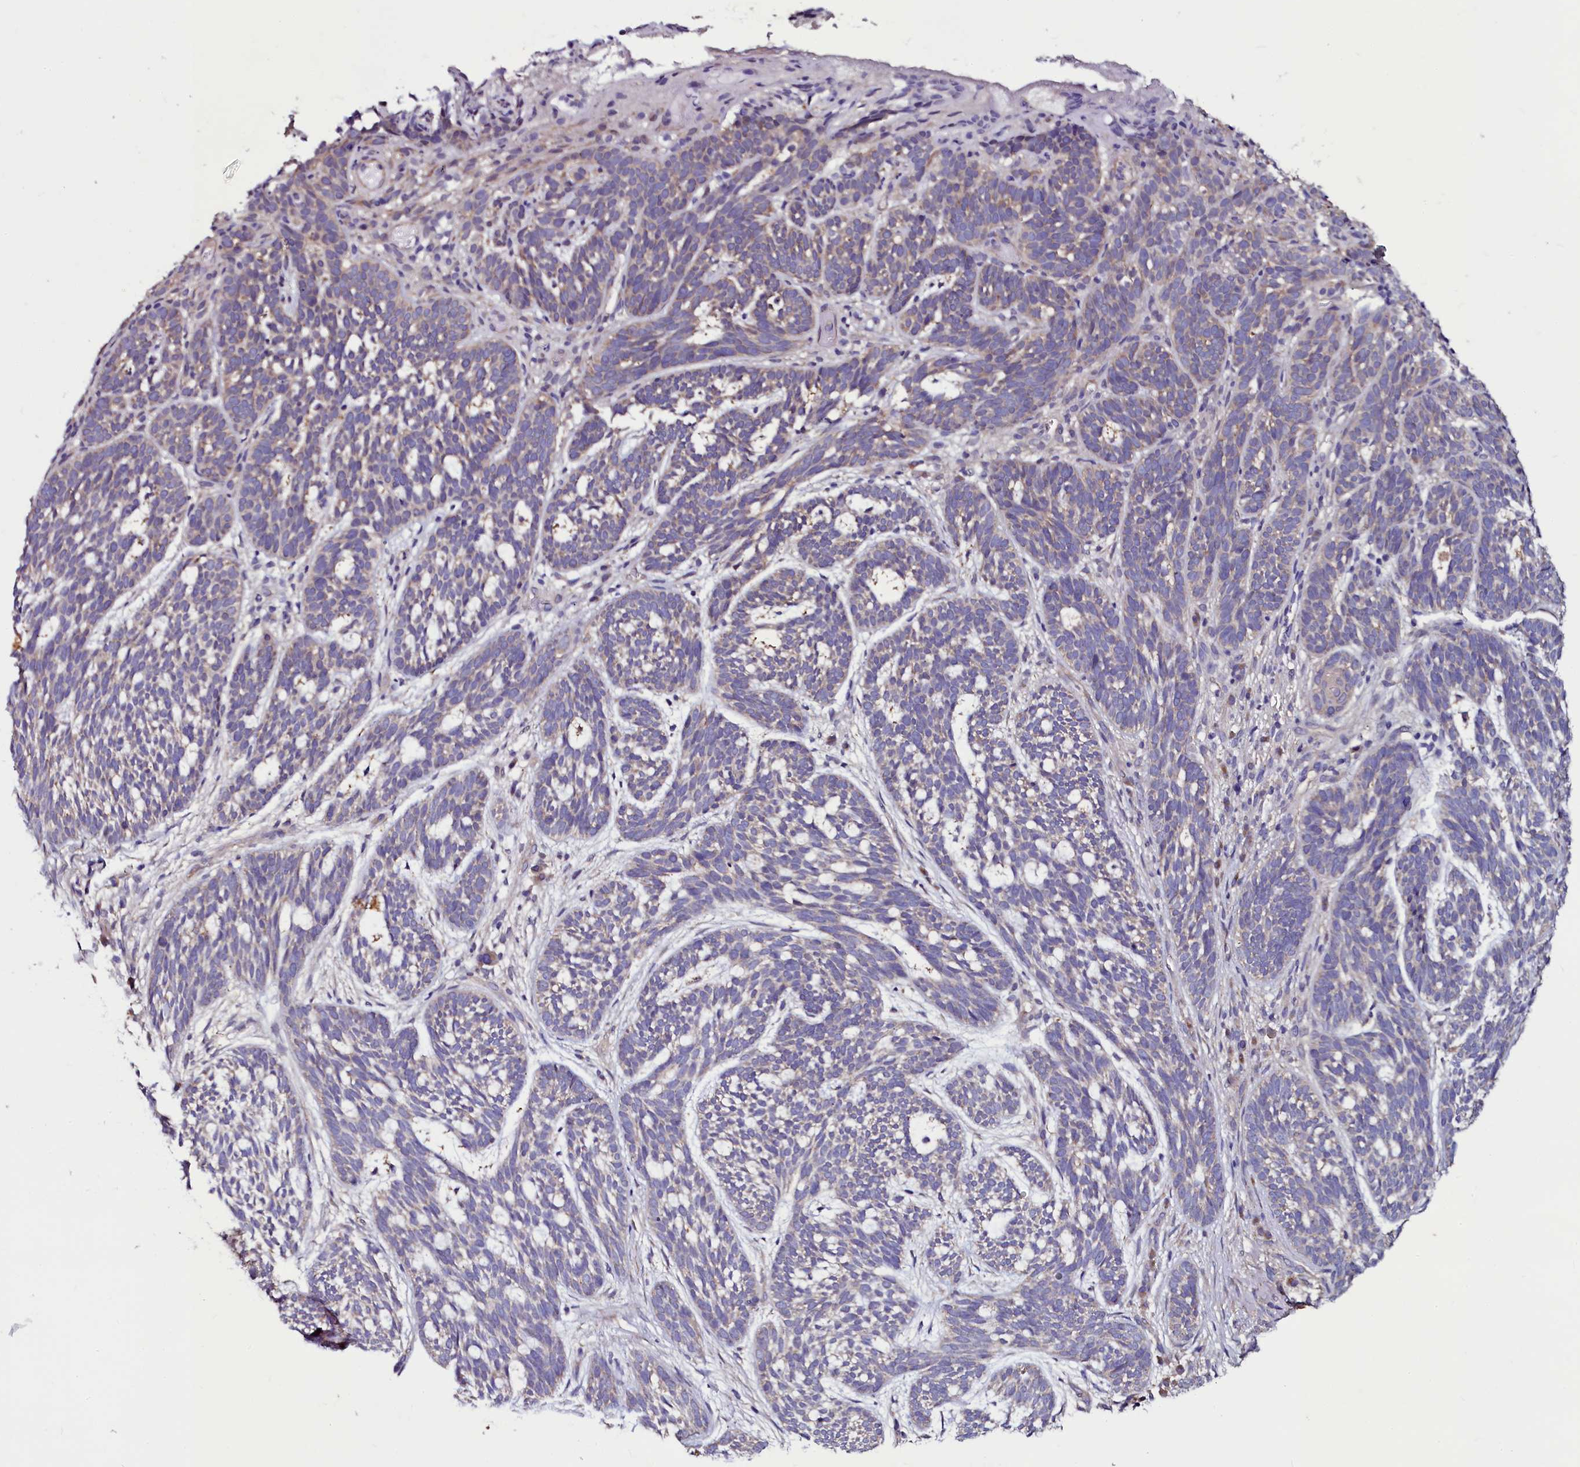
{"staining": {"intensity": "weak", "quantity": "<25%", "location": "cytoplasmic/membranous"}, "tissue": "skin cancer", "cell_type": "Tumor cells", "image_type": "cancer", "snomed": [{"axis": "morphology", "description": "Basal cell carcinoma"}, {"axis": "topography", "description": "Skin"}], "caption": "Tumor cells are negative for brown protein staining in skin basal cell carcinoma.", "gene": "USPL1", "patient": {"sex": "male", "age": 71}}